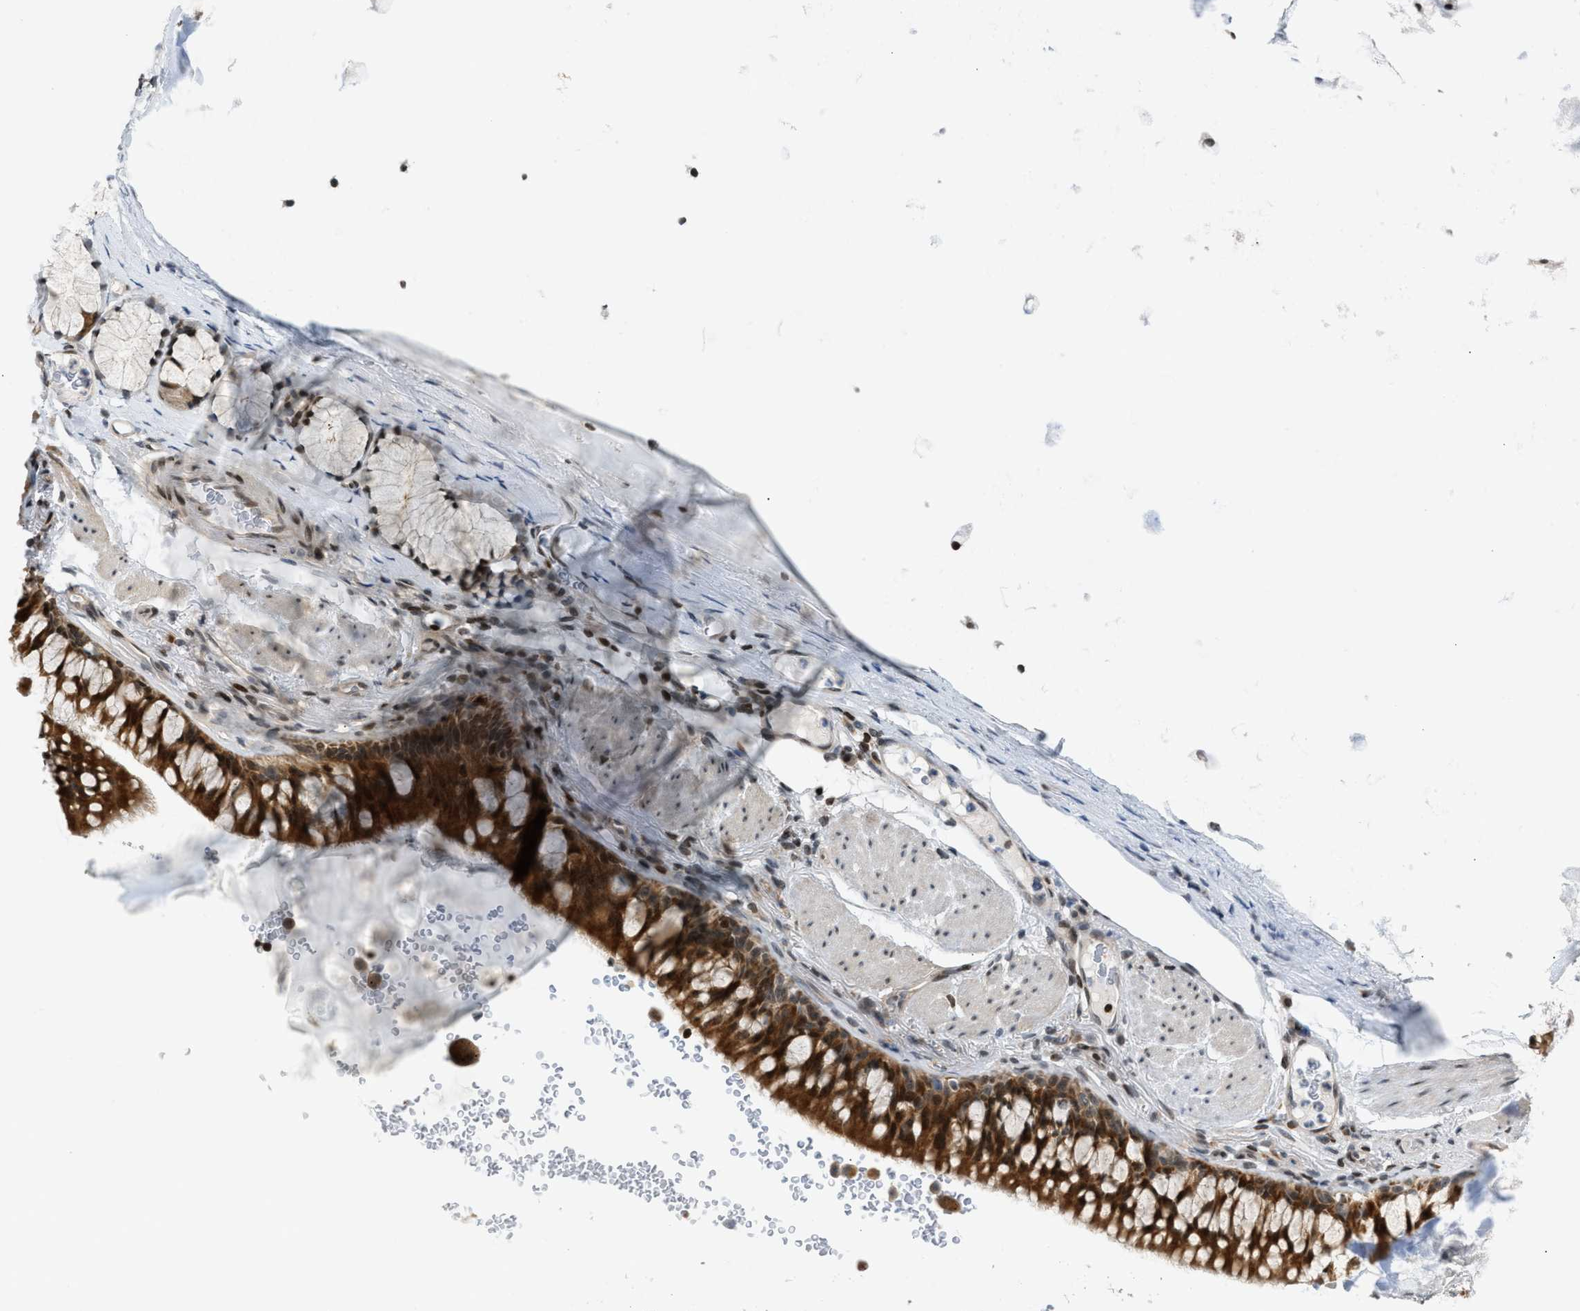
{"staining": {"intensity": "strong", "quantity": ">75%", "location": "cytoplasmic/membranous"}, "tissue": "bronchus", "cell_type": "Respiratory epithelial cells", "image_type": "normal", "snomed": [{"axis": "morphology", "description": "Normal tissue, NOS"}, {"axis": "topography", "description": "Cartilage tissue"}, {"axis": "topography", "description": "Bronchus"}], "caption": "The immunohistochemical stain shows strong cytoplasmic/membranous staining in respiratory epithelial cells of normal bronchus. The staining is performed using DAB (3,3'-diaminobenzidine) brown chromogen to label protein expression. The nuclei are counter-stained blue using hematoxylin.", "gene": "NPS", "patient": {"sex": "female", "age": 53}}